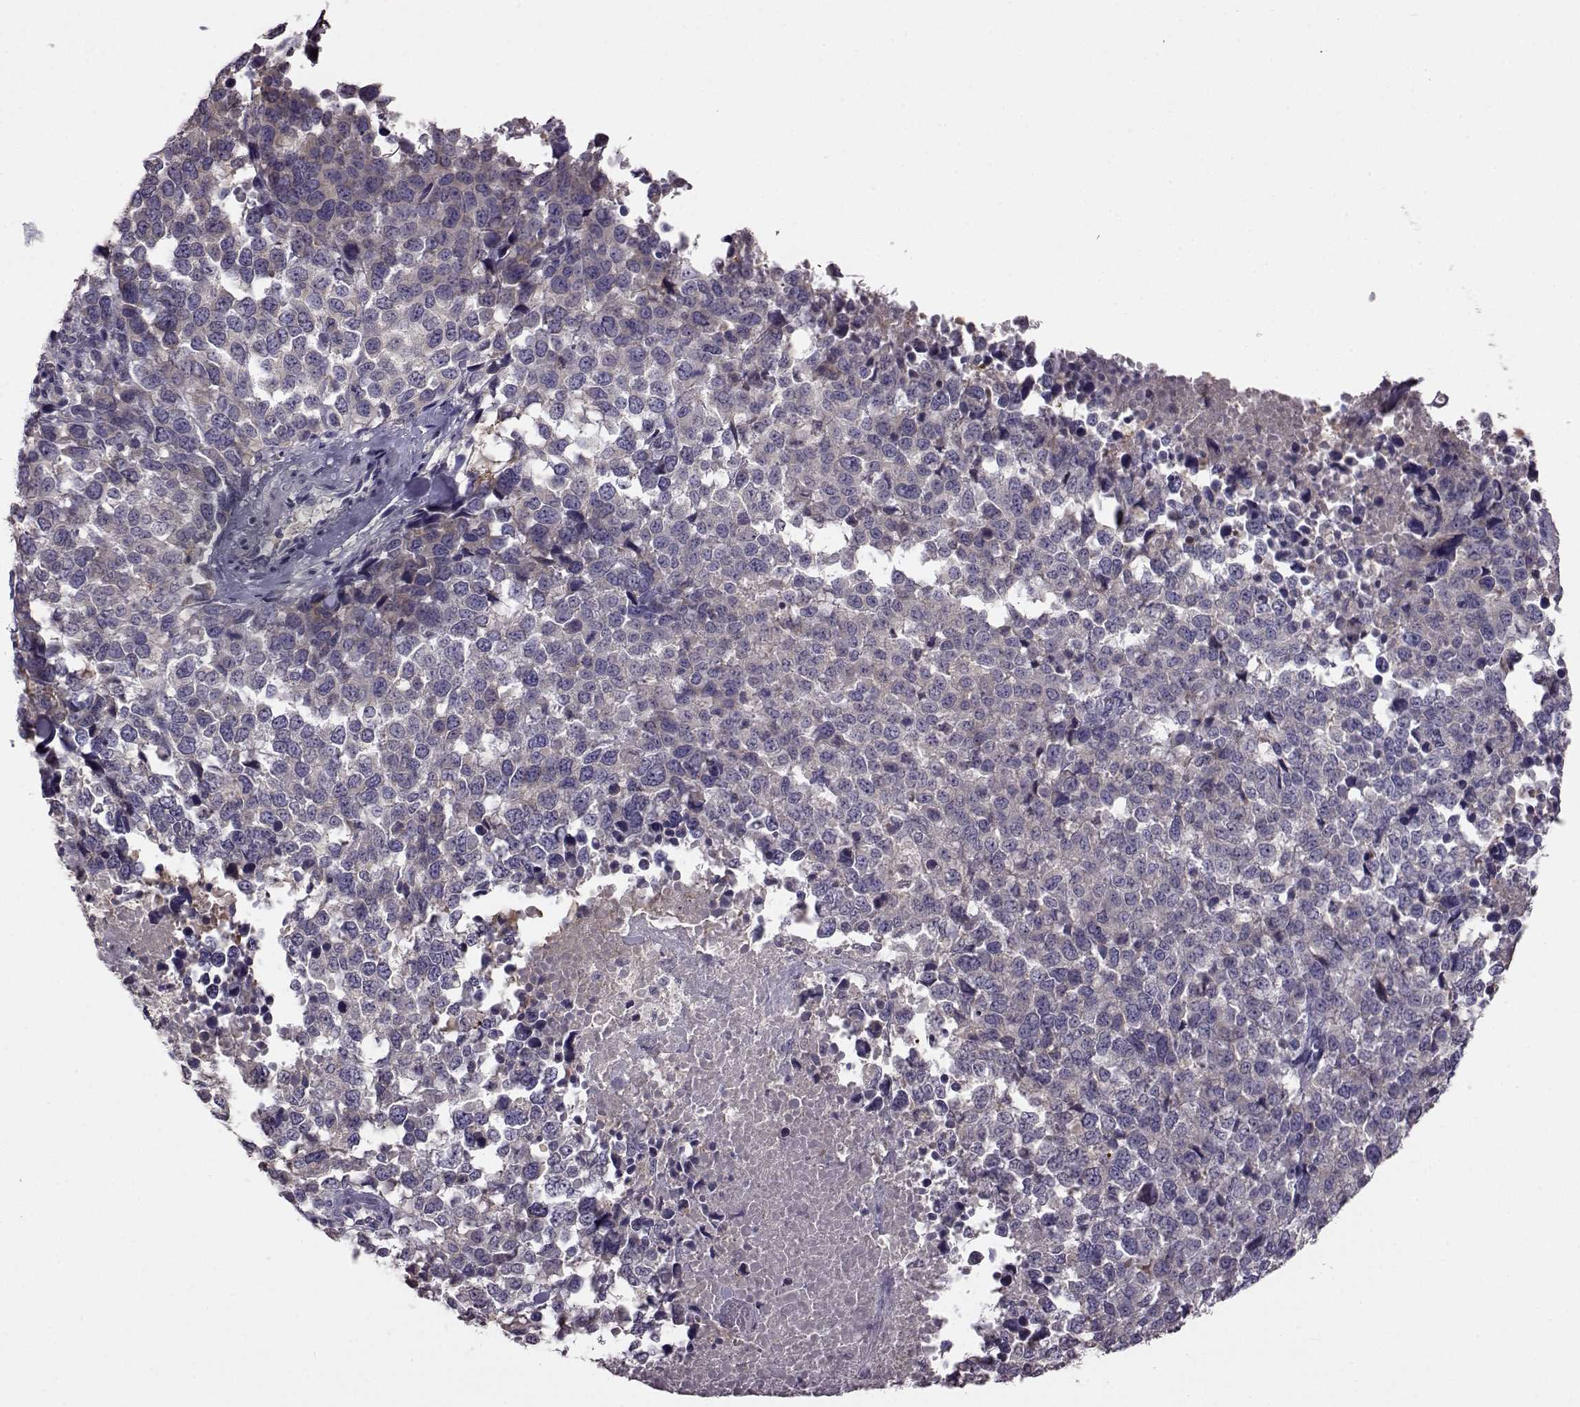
{"staining": {"intensity": "negative", "quantity": "none", "location": "none"}, "tissue": "melanoma", "cell_type": "Tumor cells", "image_type": "cancer", "snomed": [{"axis": "morphology", "description": "Malignant melanoma, Metastatic site"}, {"axis": "topography", "description": "Skin"}], "caption": "Immunohistochemical staining of malignant melanoma (metastatic site) reveals no significant positivity in tumor cells.", "gene": "ADGRG2", "patient": {"sex": "male", "age": 84}}